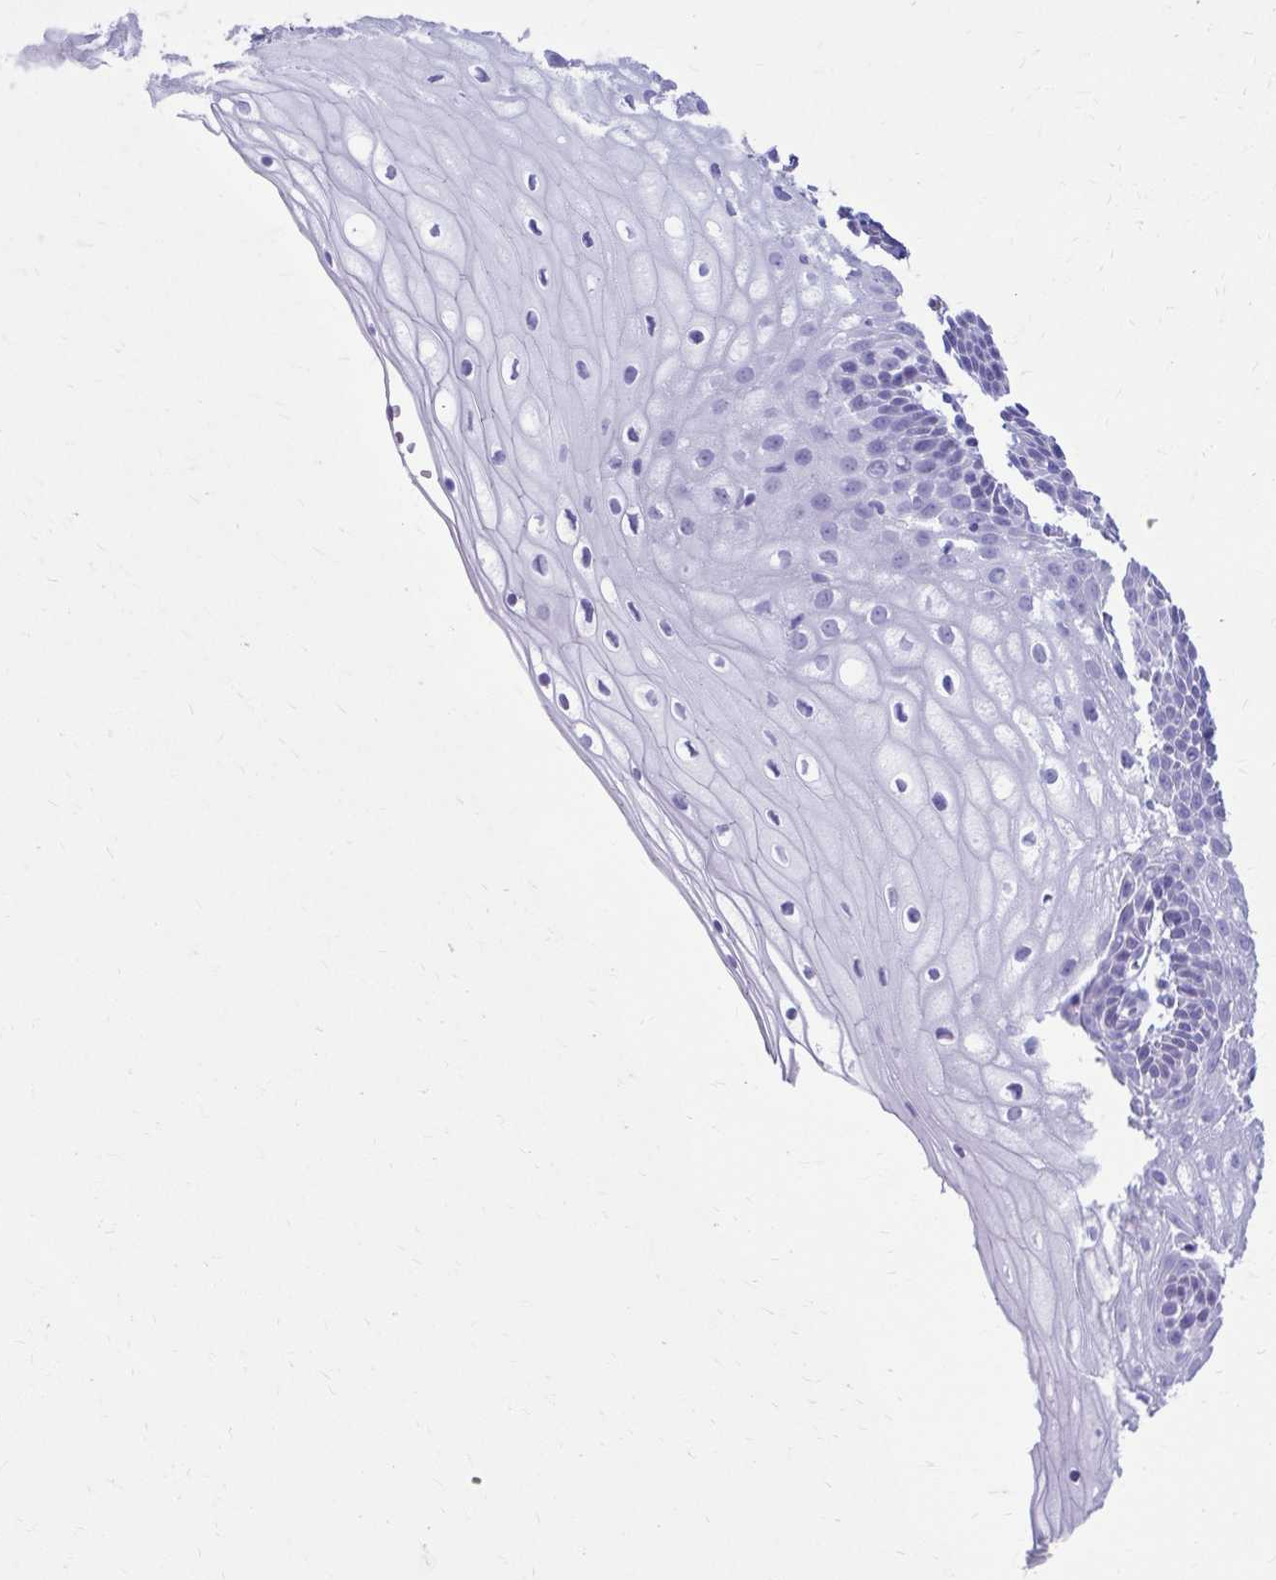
{"staining": {"intensity": "negative", "quantity": "none", "location": "none"}, "tissue": "cervix", "cell_type": "Glandular cells", "image_type": "normal", "snomed": [{"axis": "morphology", "description": "Normal tissue, NOS"}, {"axis": "topography", "description": "Cervix"}], "caption": "This is an immunohistochemistry (IHC) histopathology image of benign human cervix. There is no positivity in glandular cells.", "gene": "ATP4B", "patient": {"sex": "female", "age": 36}}